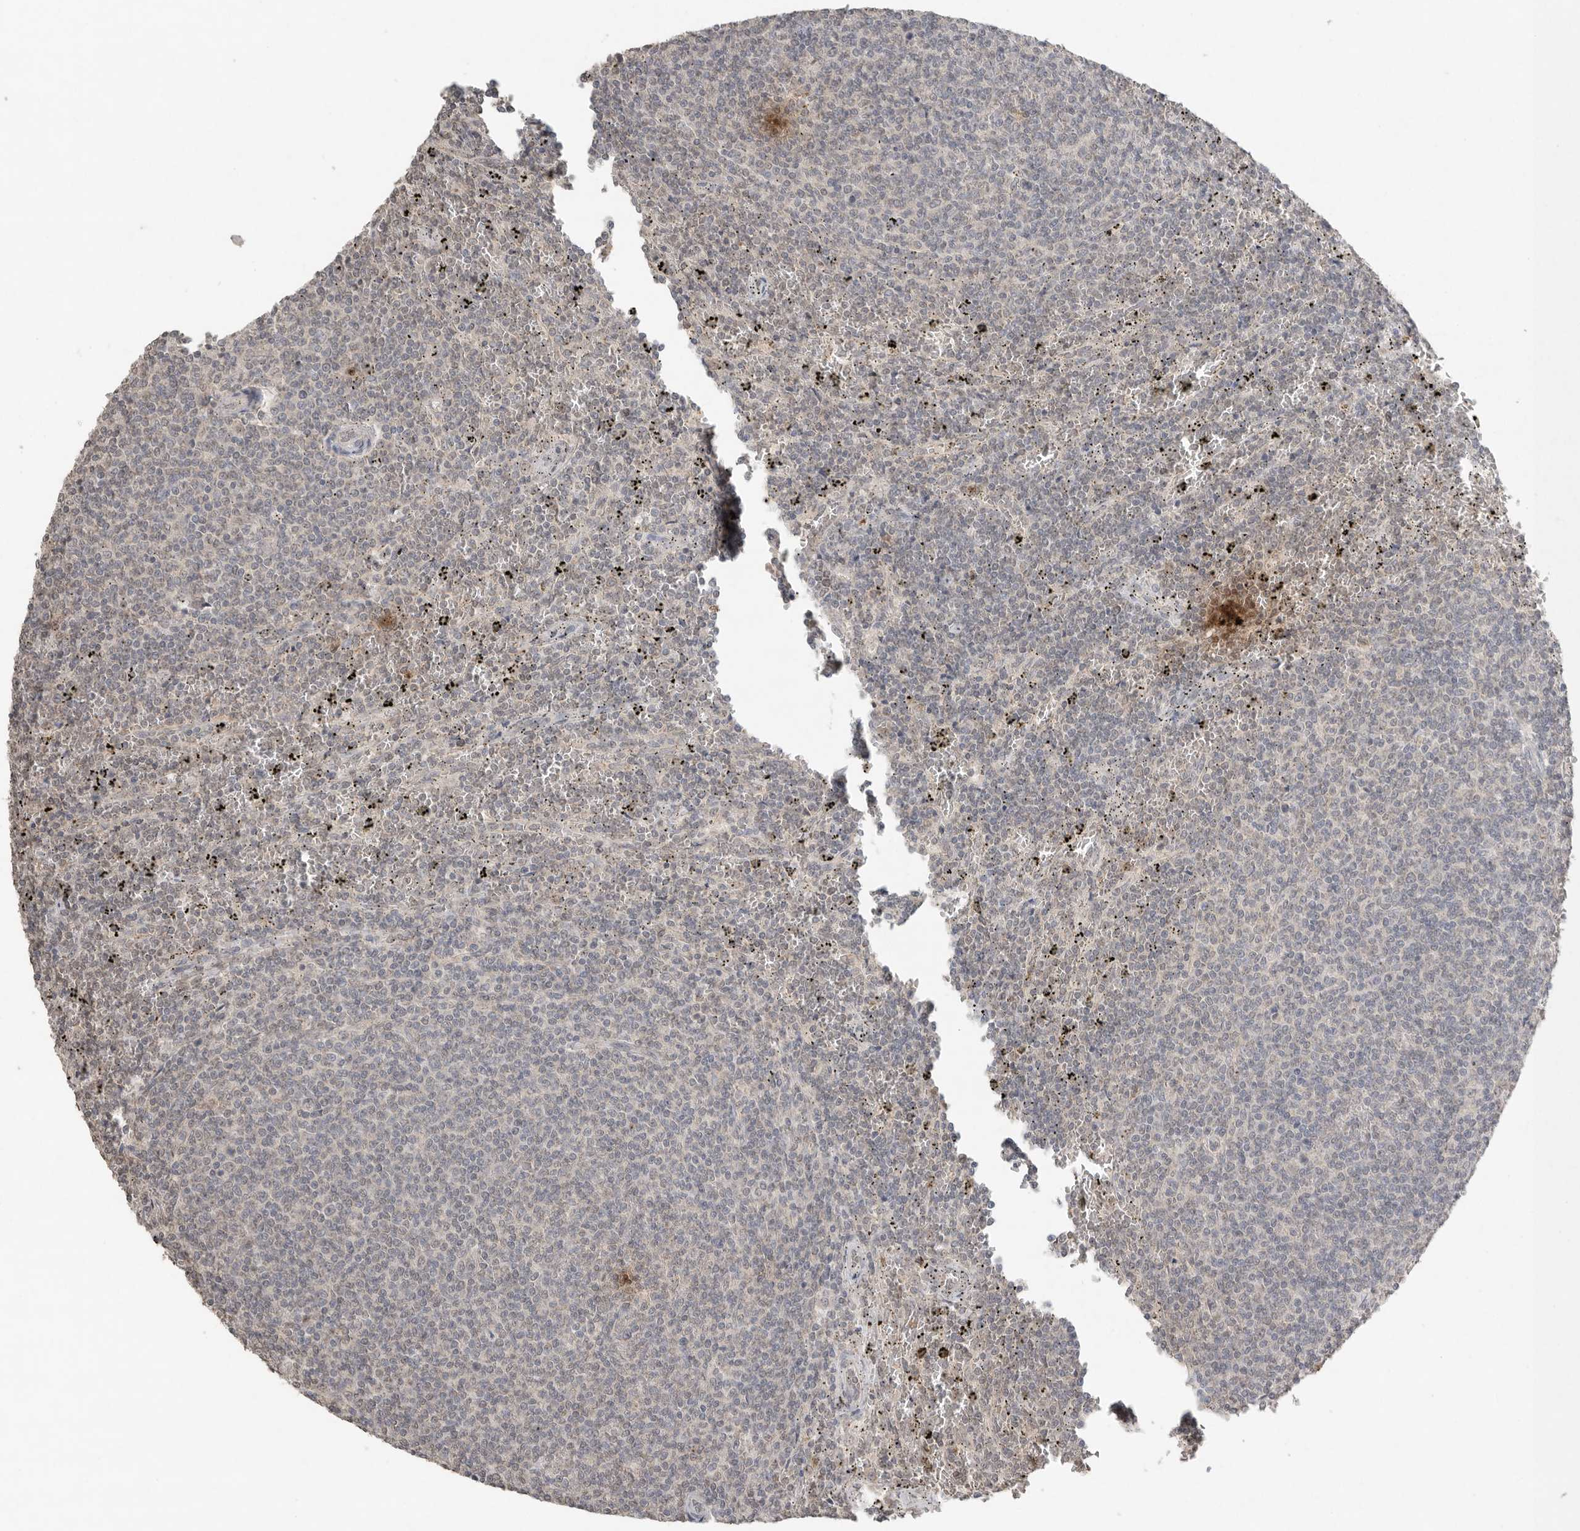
{"staining": {"intensity": "negative", "quantity": "none", "location": "none"}, "tissue": "lymphoma", "cell_type": "Tumor cells", "image_type": "cancer", "snomed": [{"axis": "morphology", "description": "Malignant lymphoma, non-Hodgkin's type, Low grade"}, {"axis": "topography", "description": "Spleen"}], "caption": "The photomicrograph displays no significant positivity in tumor cells of low-grade malignant lymphoma, non-Hodgkin's type. Brightfield microscopy of IHC stained with DAB (3,3'-diaminobenzidine) (brown) and hematoxylin (blue), captured at high magnification.", "gene": "KLK5", "patient": {"sex": "female", "age": 50}}